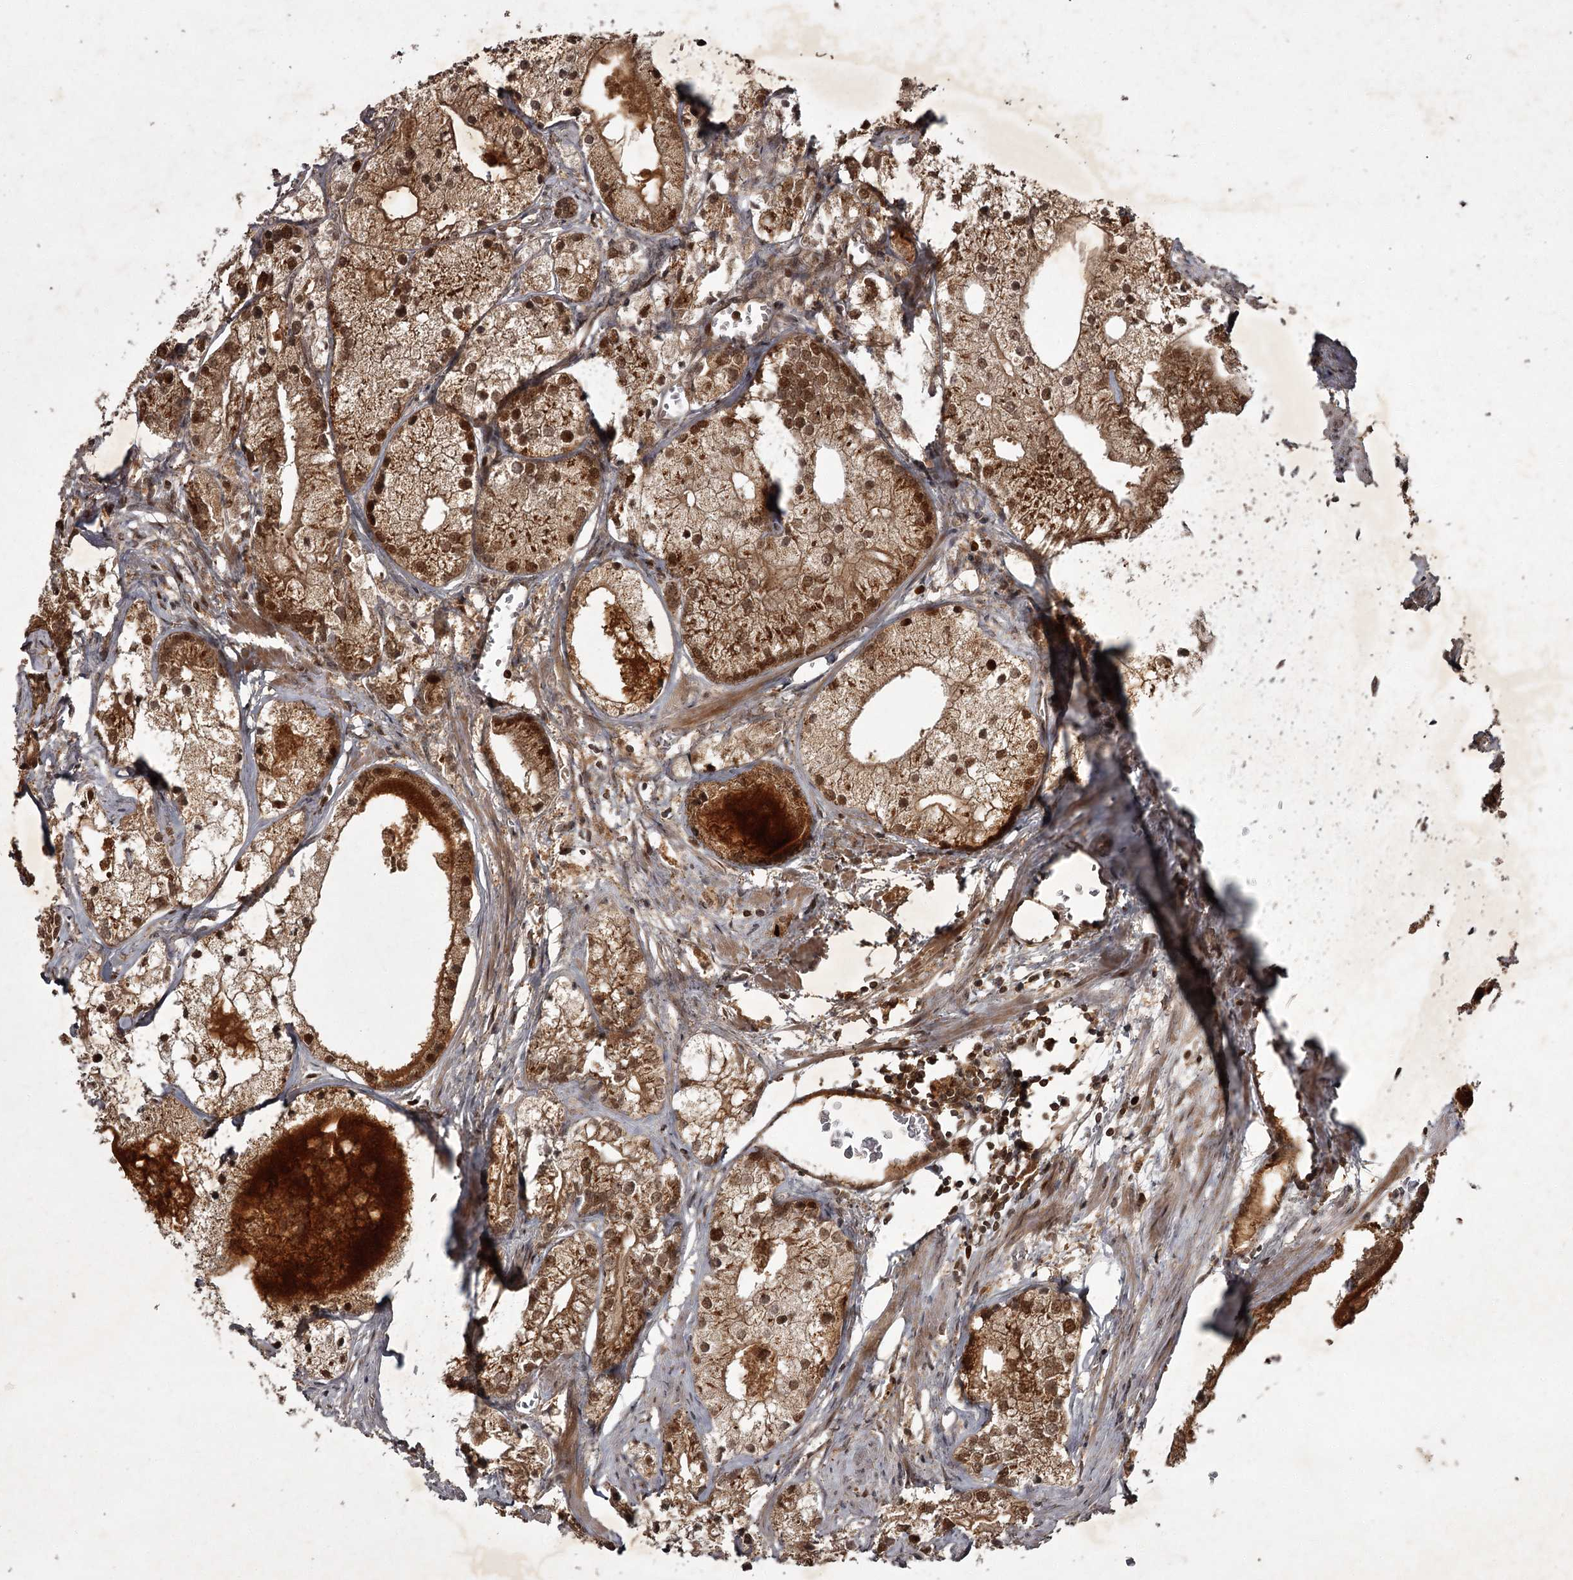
{"staining": {"intensity": "moderate", "quantity": ">75%", "location": "cytoplasmic/membranous,nuclear"}, "tissue": "prostate cancer", "cell_type": "Tumor cells", "image_type": "cancer", "snomed": [{"axis": "morphology", "description": "Adenocarcinoma, Low grade"}, {"axis": "topography", "description": "Prostate"}], "caption": "Immunohistochemical staining of human prostate cancer exhibits moderate cytoplasmic/membranous and nuclear protein expression in approximately >75% of tumor cells.", "gene": "TBC1D23", "patient": {"sex": "male", "age": 69}}